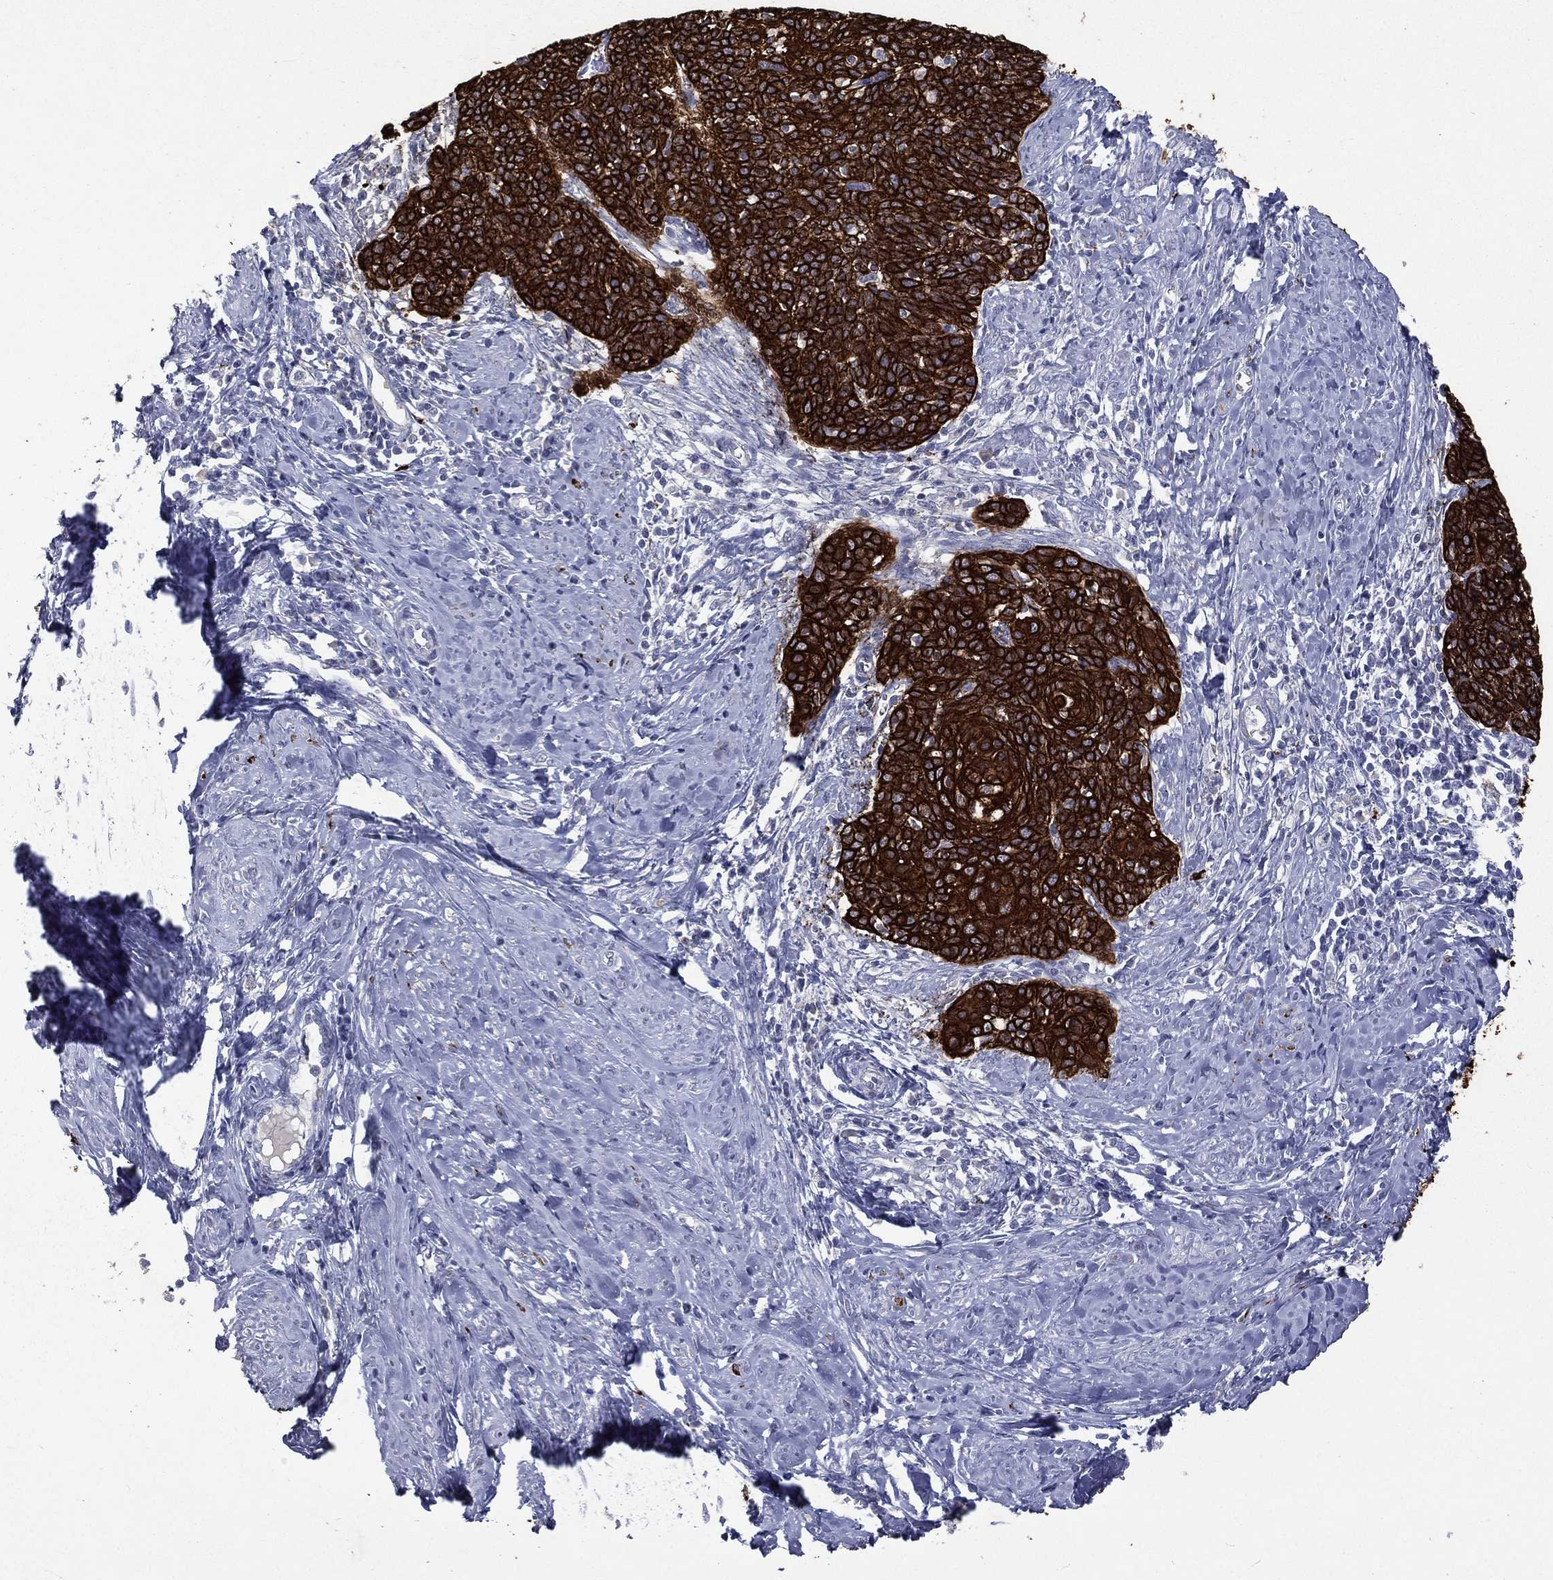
{"staining": {"intensity": "strong", "quantity": ">75%", "location": "cytoplasmic/membranous"}, "tissue": "cervical cancer", "cell_type": "Tumor cells", "image_type": "cancer", "snomed": [{"axis": "morphology", "description": "Normal tissue, NOS"}, {"axis": "morphology", "description": "Squamous cell carcinoma, NOS"}, {"axis": "topography", "description": "Cervix"}], "caption": "Cervical squamous cell carcinoma stained with DAB (3,3'-diaminobenzidine) IHC shows high levels of strong cytoplasmic/membranous staining in approximately >75% of tumor cells.", "gene": "KRT7", "patient": {"sex": "female", "age": 39}}